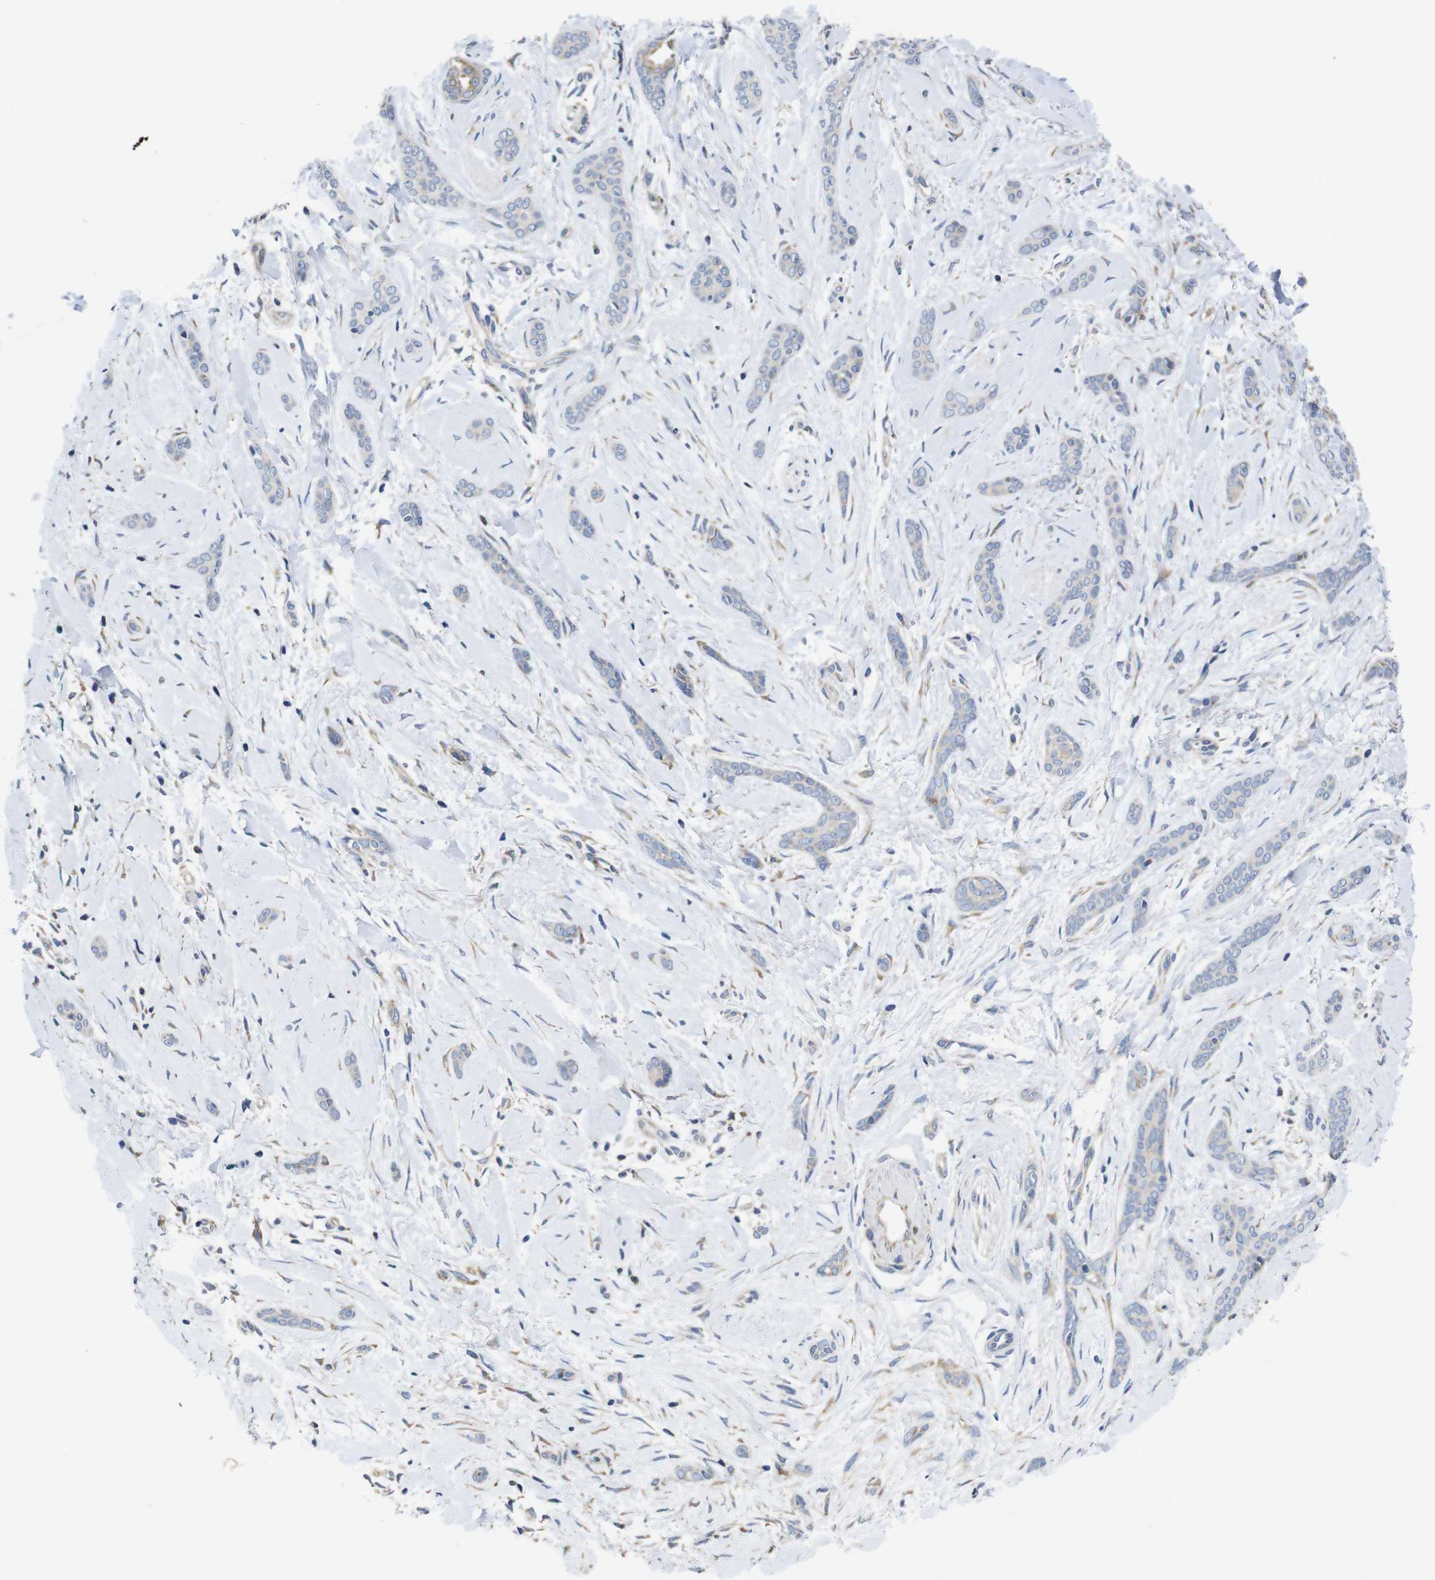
{"staining": {"intensity": "negative", "quantity": "none", "location": "none"}, "tissue": "skin cancer", "cell_type": "Tumor cells", "image_type": "cancer", "snomed": [{"axis": "morphology", "description": "Basal cell carcinoma"}, {"axis": "morphology", "description": "Adnexal tumor, benign"}, {"axis": "topography", "description": "Skin"}], "caption": "Immunohistochemistry (IHC) histopathology image of human skin cancer stained for a protein (brown), which reveals no positivity in tumor cells.", "gene": "MARCHF7", "patient": {"sex": "female", "age": 42}}